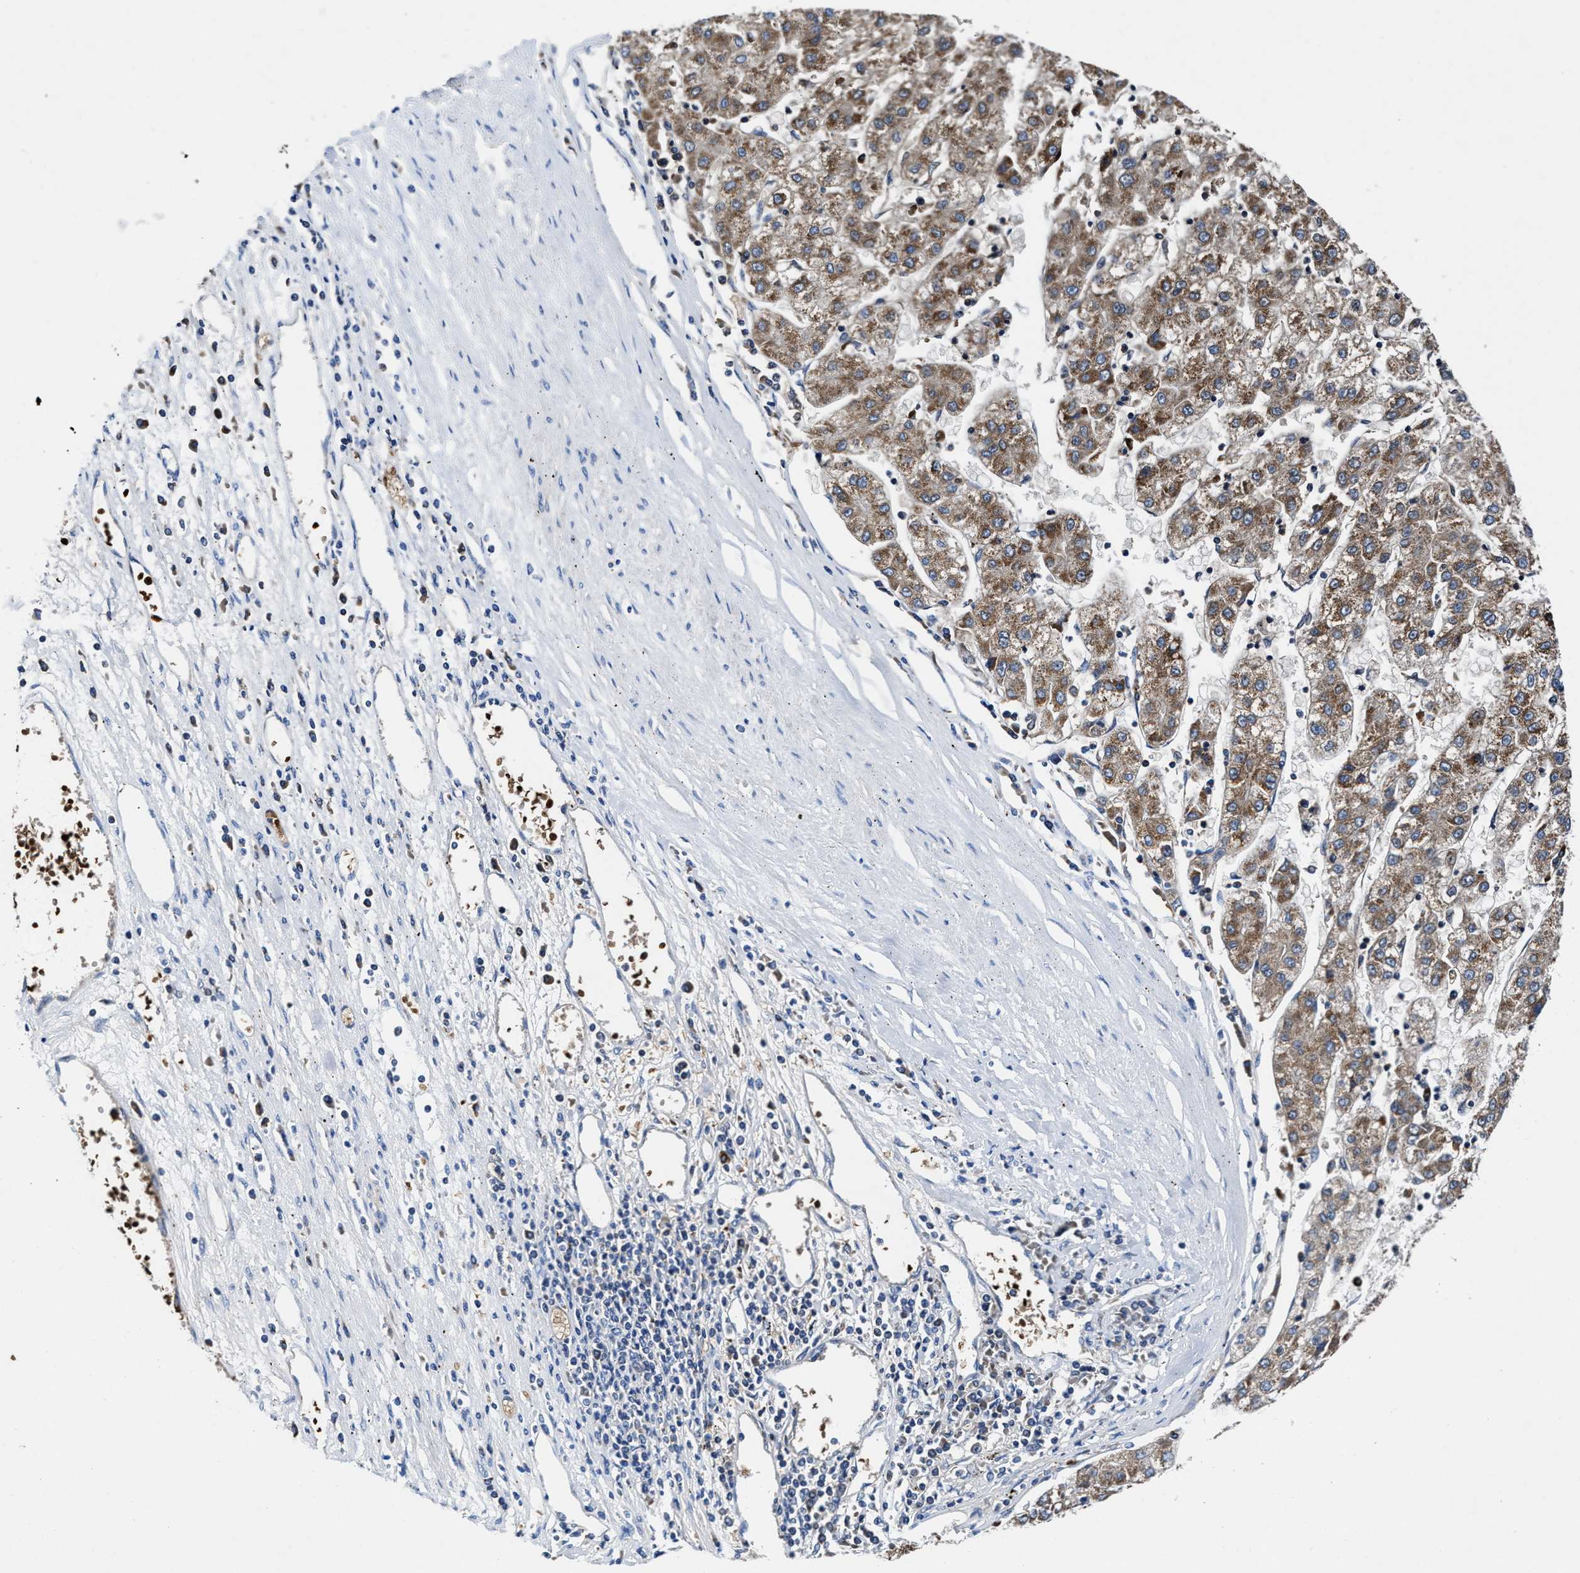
{"staining": {"intensity": "moderate", "quantity": ">75%", "location": "cytoplasmic/membranous"}, "tissue": "liver cancer", "cell_type": "Tumor cells", "image_type": "cancer", "snomed": [{"axis": "morphology", "description": "Carcinoma, Hepatocellular, NOS"}, {"axis": "topography", "description": "Liver"}], "caption": "Human liver cancer (hepatocellular carcinoma) stained with a protein marker exhibits moderate staining in tumor cells.", "gene": "PHLPP1", "patient": {"sex": "male", "age": 72}}